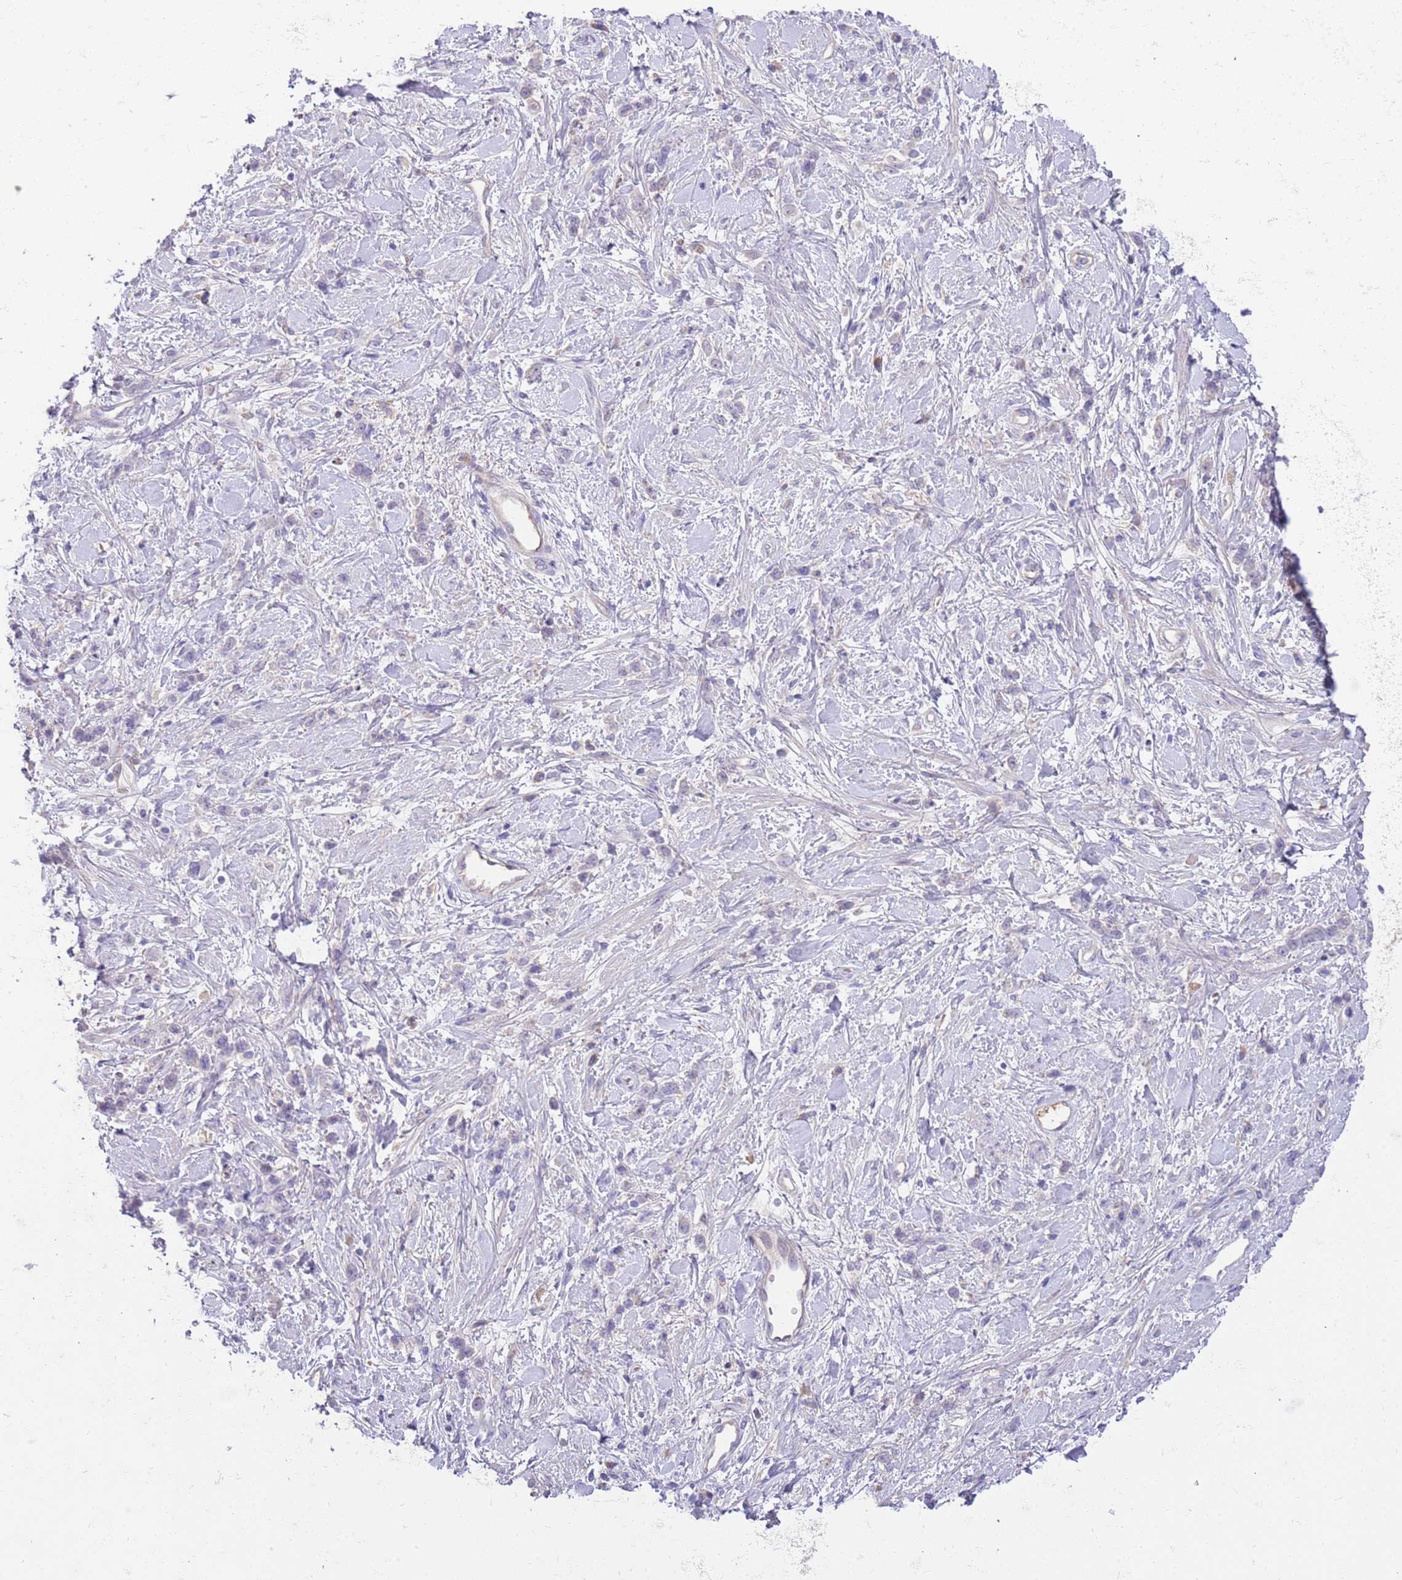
{"staining": {"intensity": "negative", "quantity": "none", "location": "none"}, "tissue": "stomach cancer", "cell_type": "Tumor cells", "image_type": "cancer", "snomed": [{"axis": "morphology", "description": "Adenocarcinoma, NOS"}, {"axis": "topography", "description": "Stomach"}], "caption": "Protein analysis of stomach cancer exhibits no significant positivity in tumor cells.", "gene": "IGFL4", "patient": {"sex": "female", "age": 60}}